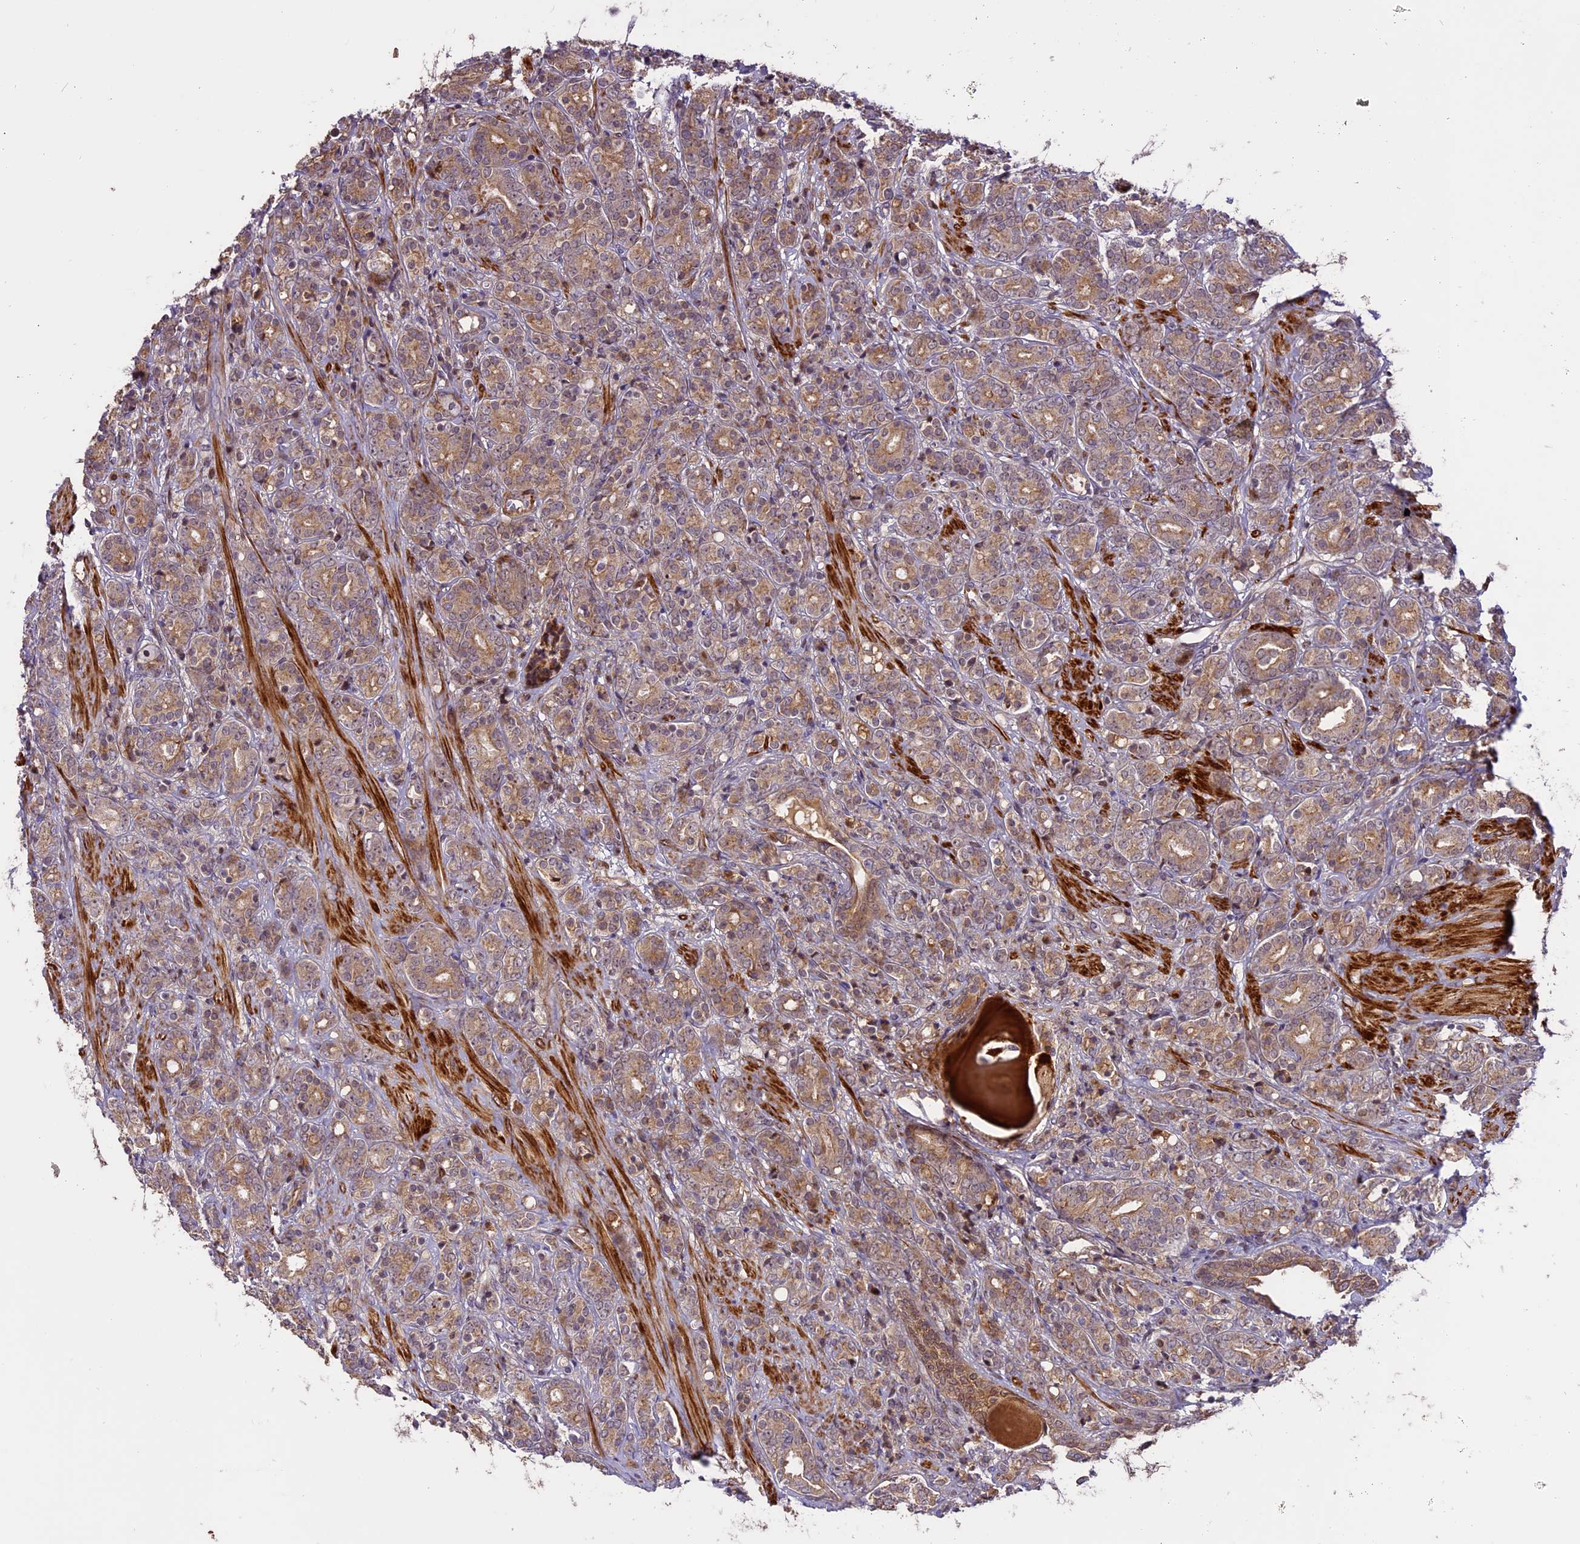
{"staining": {"intensity": "weak", "quantity": ">75%", "location": "cytoplasmic/membranous"}, "tissue": "prostate cancer", "cell_type": "Tumor cells", "image_type": "cancer", "snomed": [{"axis": "morphology", "description": "Adenocarcinoma, High grade"}, {"axis": "topography", "description": "Prostate"}], "caption": "This image shows prostate high-grade adenocarcinoma stained with immunohistochemistry to label a protein in brown. The cytoplasmic/membranous of tumor cells show weak positivity for the protein. Nuclei are counter-stained blue.", "gene": "ENHO", "patient": {"sex": "male", "age": 62}}